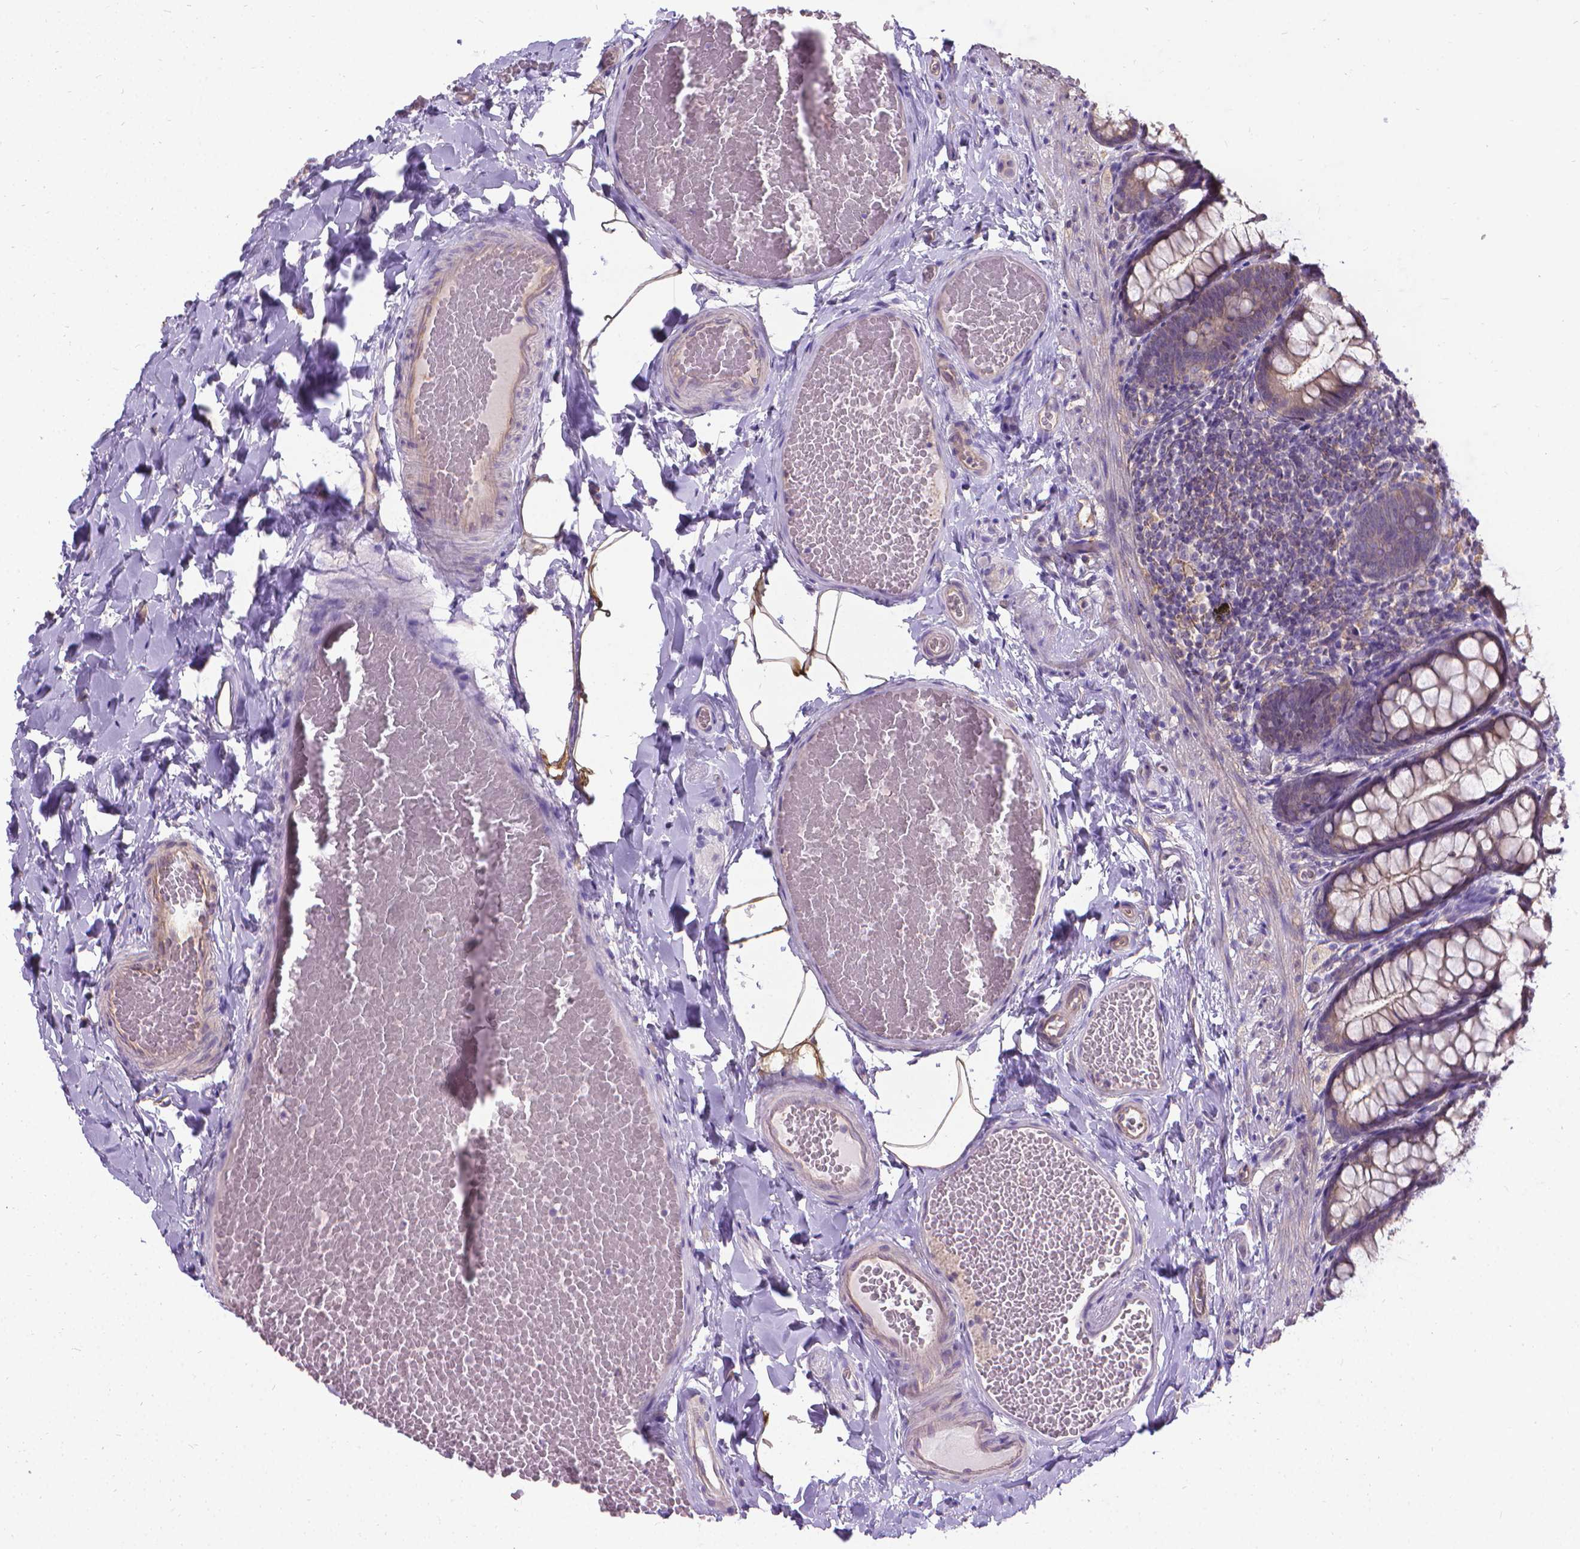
{"staining": {"intensity": "weak", "quantity": "25%-75%", "location": "cytoplasmic/membranous"}, "tissue": "colon", "cell_type": "Endothelial cells", "image_type": "normal", "snomed": [{"axis": "morphology", "description": "Normal tissue, NOS"}, {"axis": "topography", "description": "Colon"}], "caption": "Protein expression analysis of unremarkable human colon reveals weak cytoplasmic/membranous expression in about 25%-75% of endothelial cells. The staining is performed using DAB brown chromogen to label protein expression. The nuclei are counter-stained blue using hematoxylin.", "gene": "CFAP299", "patient": {"sex": "male", "age": 47}}